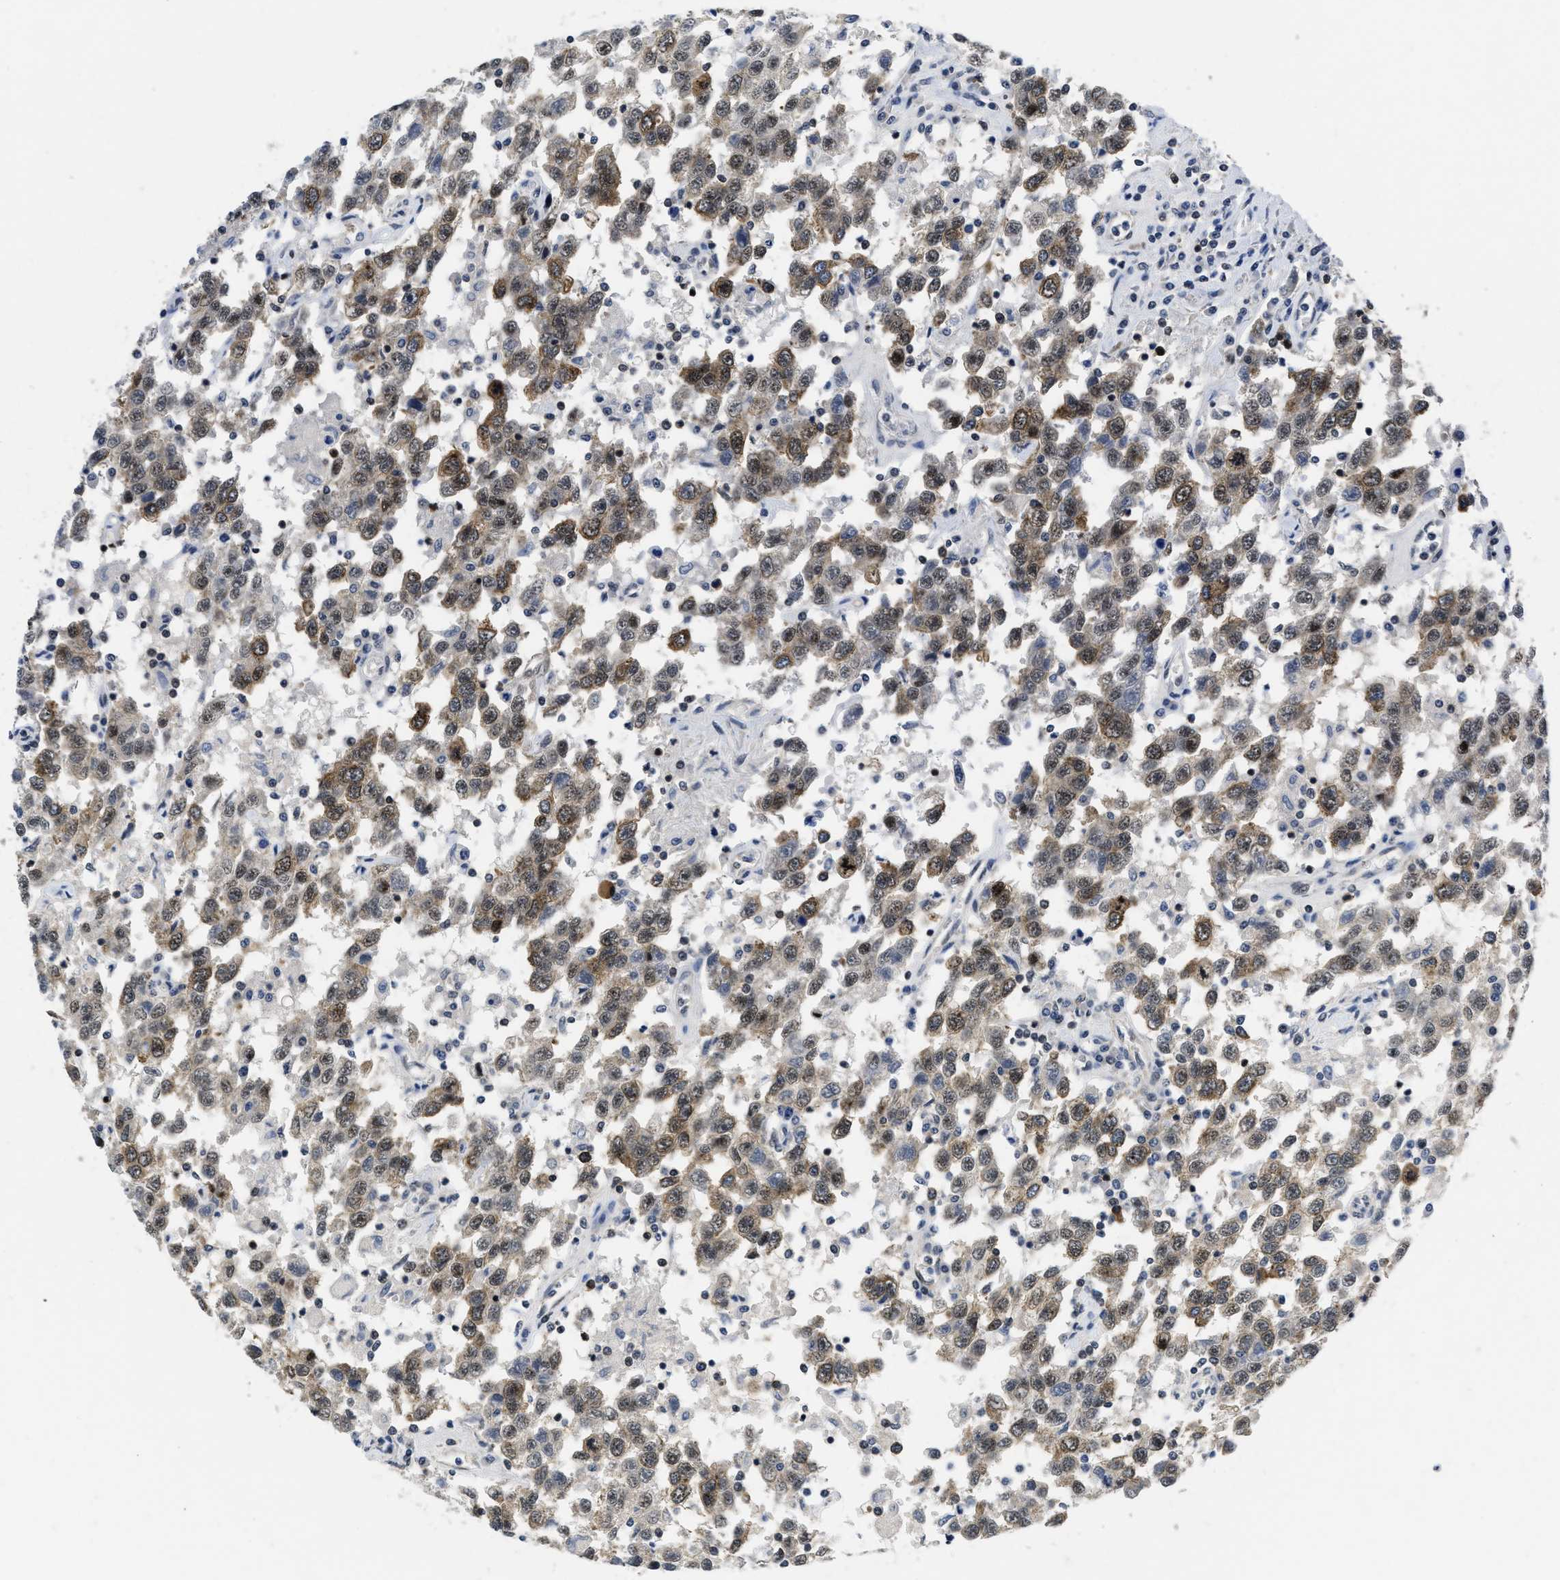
{"staining": {"intensity": "moderate", "quantity": ">75%", "location": "cytoplasmic/membranous"}, "tissue": "testis cancer", "cell_type": "Tumor cells", "image_type": "cancer", "snomed": [{"axis": "morphology", "description": "Seminoma, NOS"}, {"axis": "topography", "description": "Testis"}], "caption": "Immunohistochemistry staining of testis cancer (seminoma), which demonstrates medium levels of moderate cytoplasmic/membranous staining in about >75% of tumor cells indicating moderate cytoplasmic/membranous protein staining. The staining was performed using DAB (brown) for protein detection and nuclei were counterstained in hematoxylin (blue).", "gene": "HIF1A", "patient": {"sex": "male", "age": 41}}